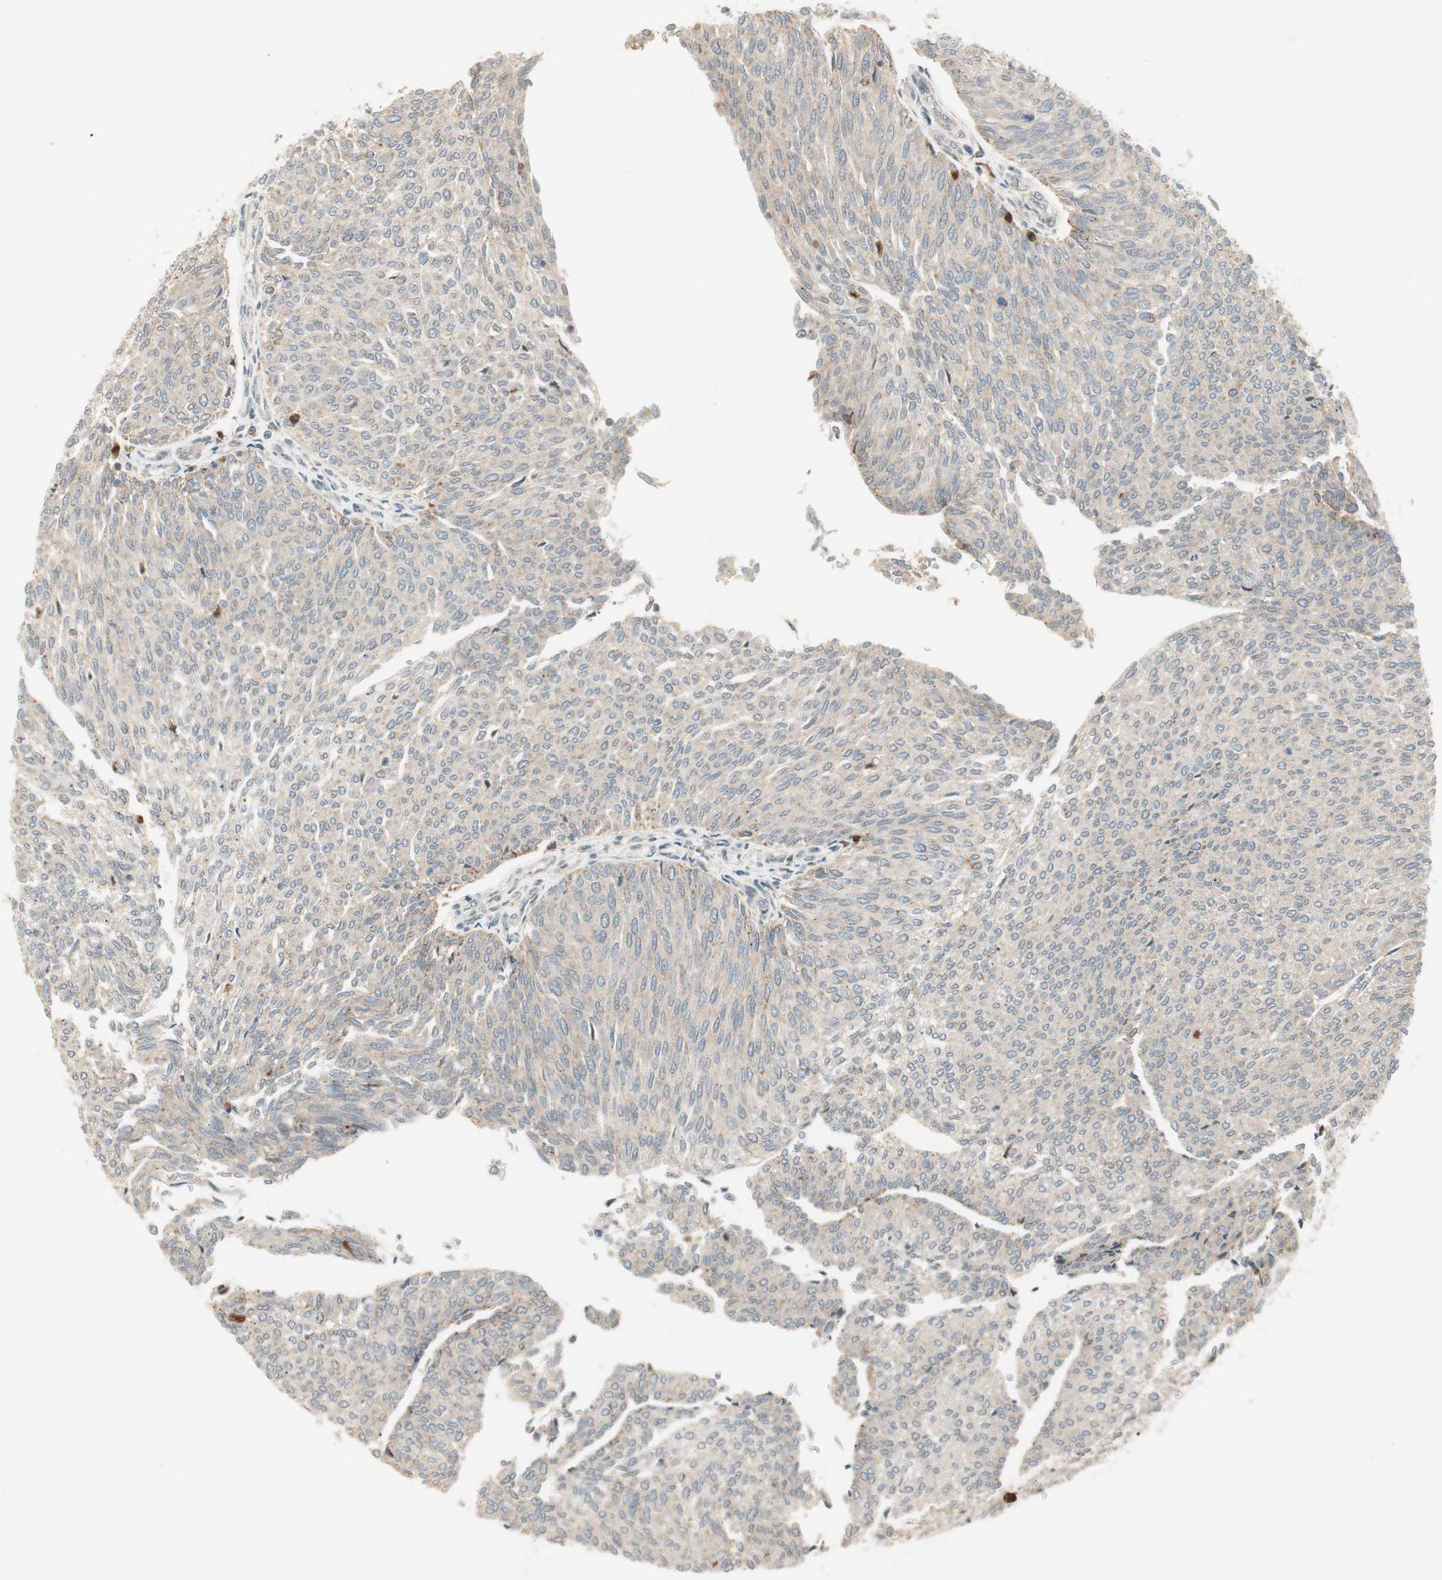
{"staining": {"intensity": "negative", "quantity": "none", "location": "none"}, "tissue": "urothelial cancer", "cell_type": "Tumor cells", "image_type": "cancer", "snomed": [{"axis": "morphology", "description": "Urothelial carcinoma, Low grade"}, {"axis": "topography", "description": "Urinary bladder"}], "caption": "Immunohistochemistry image of neoplastic tissue: urothelial cancer stained with DAB displays no significant protein expression in tumor cells.", "gene": "SFRP1", "patient": {"sex": "female", "age": 79}}